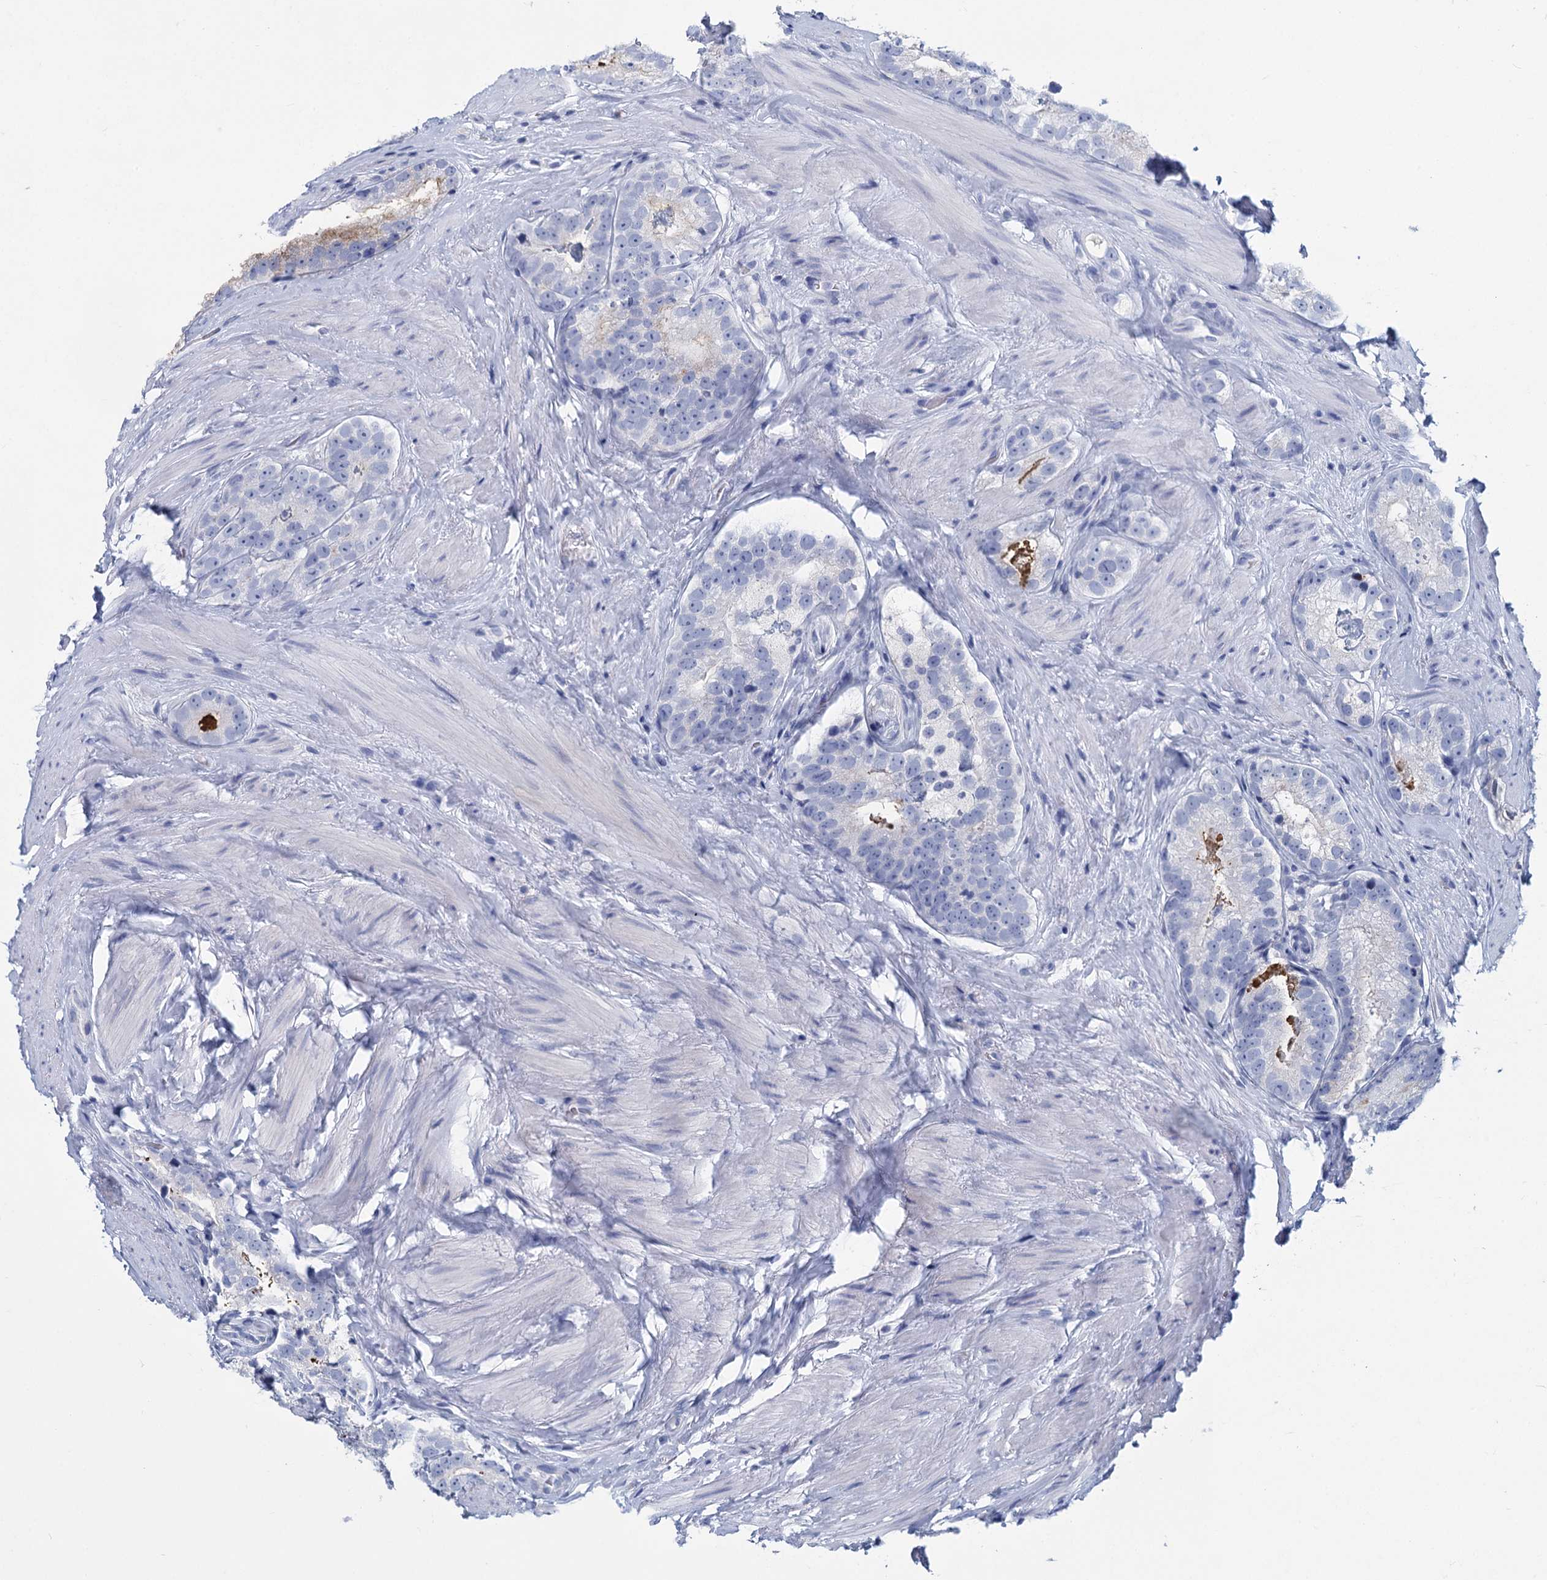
{"staining": {"intensity": "negative", "quantity": "none", "location": "none"}, "tissue": "prostate cancer", "cell_type": "Tumor cells", "image_type": "cancer", "snomed": [{"axis": "morphology", "description": "Adenocarcinoma, High grade"}, {"axis": "topography", "description": "Prostate"}], "caption": "The immunohistochemistry (IHC) photomicrograph has no significant staining in tumor cells of prostate cancer tissue. The staining is performed using DAB (3,3'-diaminobenzidine) brown chromogen with nuclei counter-stained in using hematoxylin.", "gene": "HES2", "patient": {"sex": "male", "age": 56}}